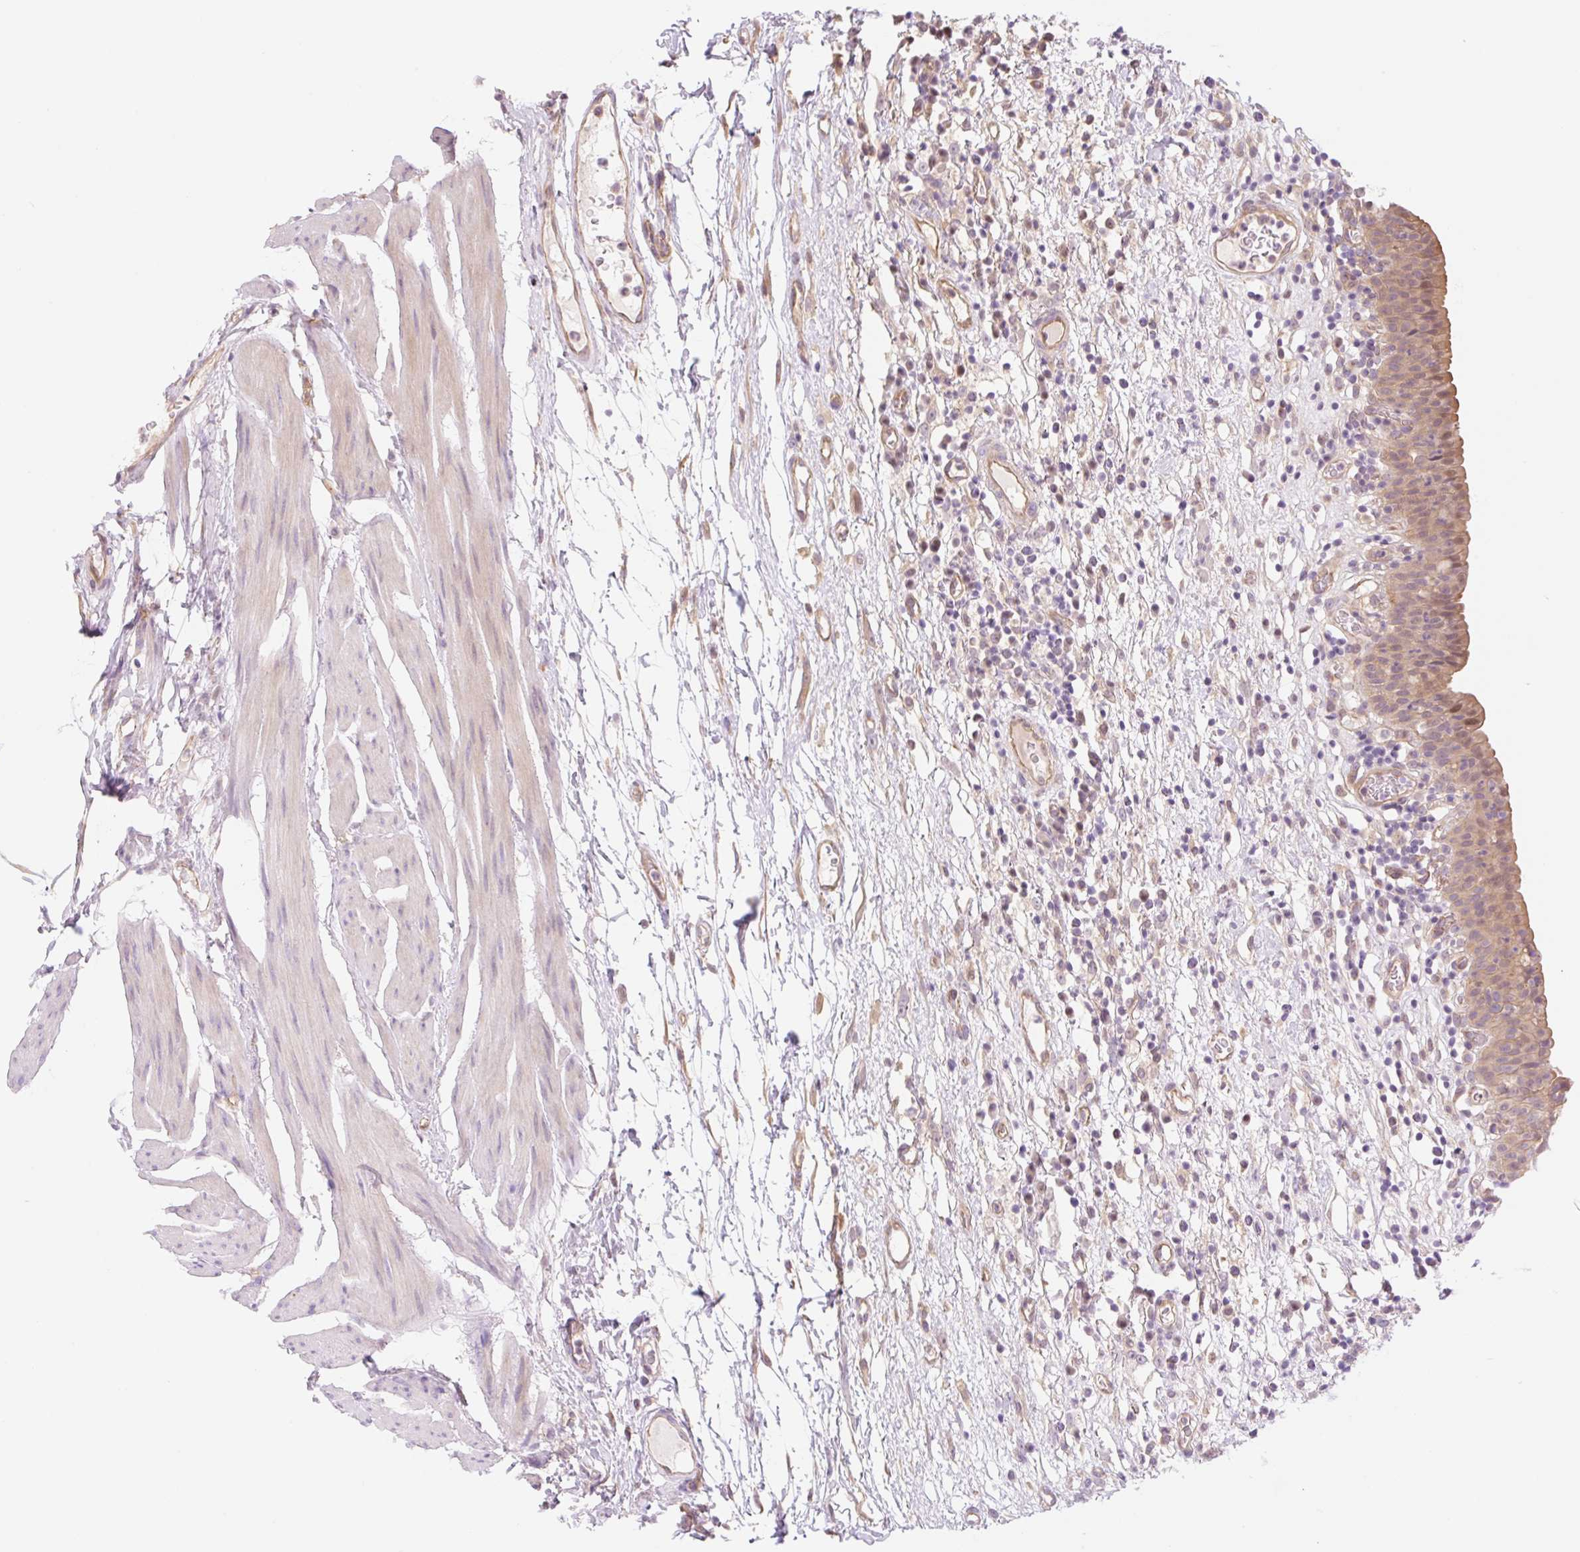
{"staining": {"intensity": "strong", "quantity": "<25%", "location": "cytoplasmic/membranous"}, "tissue": "urinary bladder", "cell_type": "Urothelial cells", "image_type": "normal", "snomed": [{"axis": "morphology", "description": "Normal tissue, NOS"}, {"axis": "morphology", "description": "Inflammation, NOS"}, {"axis": "topography", "description": "Urinary bladder"}], "caption": "A brown stain labels strong cytoplasmic/membranous staining of a protein in urothelial cells of benign human urinary bladder. (Brightfield microscopy of DAB IHC at high magnification).", "gene": "NLRP5", "patient": {"sex": "male", "age": 57}}